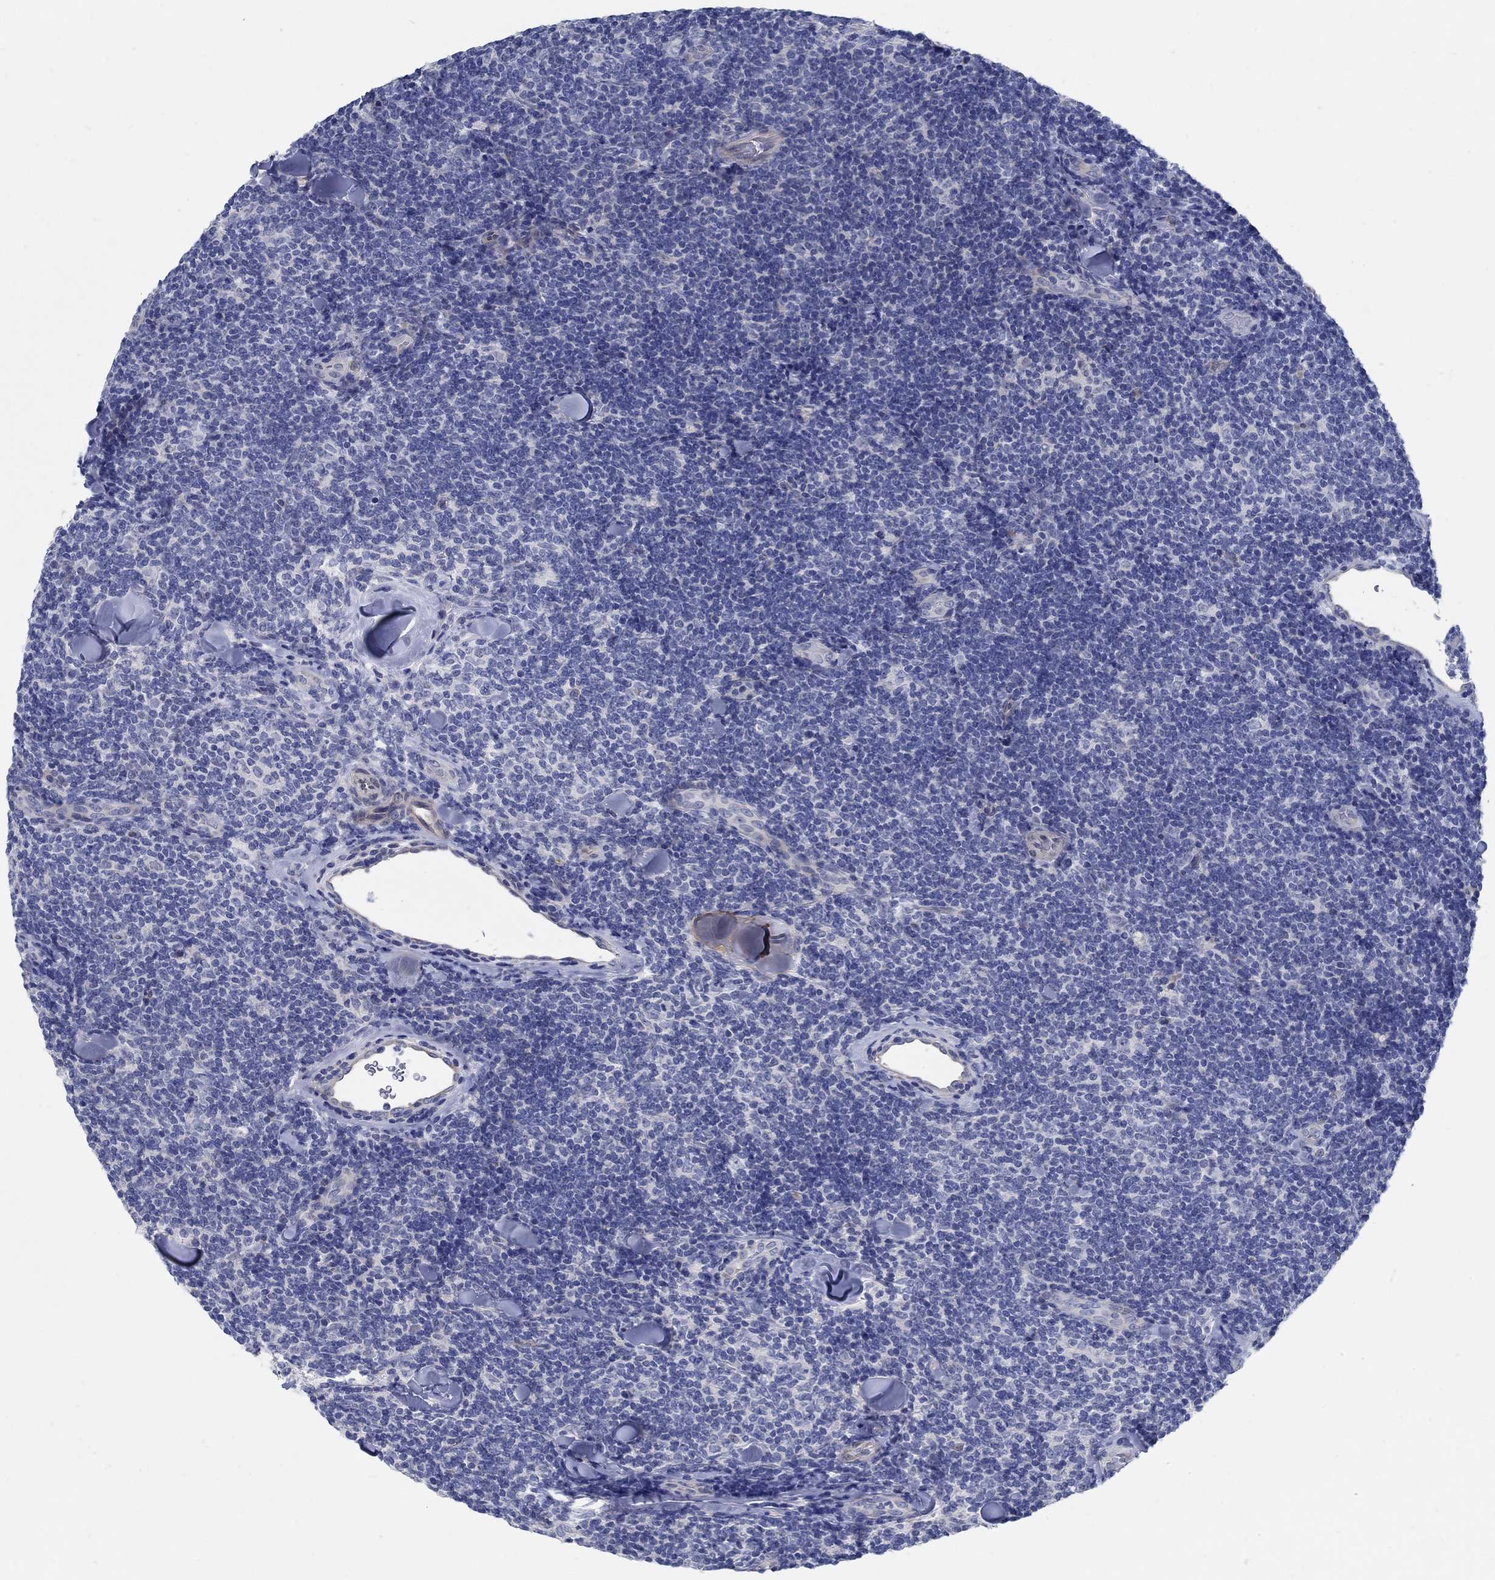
{"staining": {"intensity": "negative", "quantity": "none", "location": "none"}, "tissue": "lymphoma", "cell_type": "Tumor cells", "image_type": "cancer", "snomed": [{"axis": "morphology", "description": "Malignant lymphoma, non-Hodgkin's type, Low grade"}, {"axis": "topography", "description": "Lymph node"}], "caption": "Immunohistochemical staining of human lymphoma displays no significant positivity in tumor cells.", "gene": "C15orf39", "patient": {"sex": "female", "age": 56}}